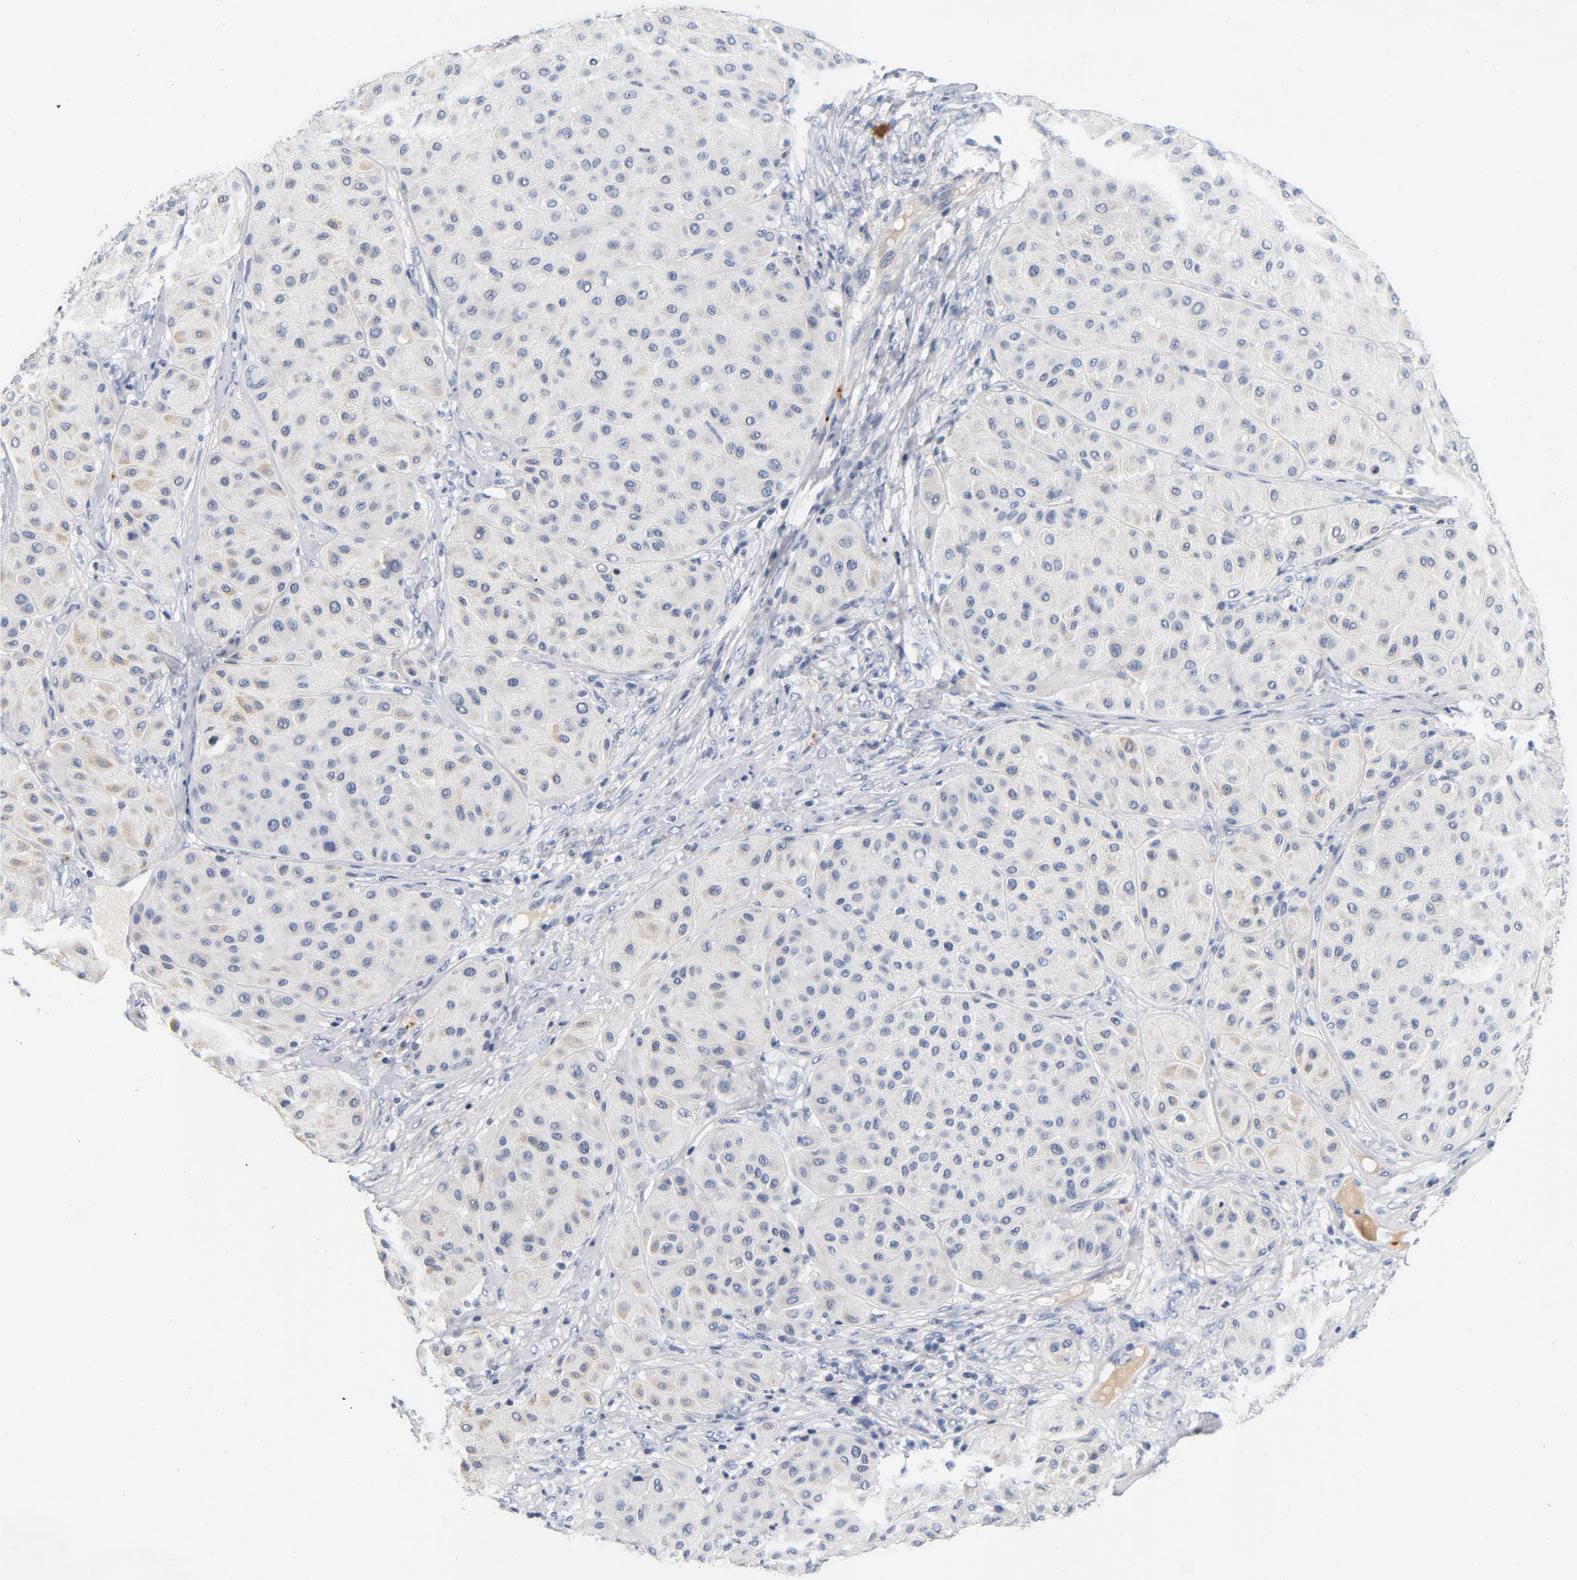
{"staining": {"intensity": "moderate", "quantity": "<25%", "location": "cytoplasmic/membranous"}, "tissue": "melanoma", "cell_type": "Tumor cells", "image_type": "cancer", "snomed": [{"axis": "morphology", "description": "Normal tissue, NOS"}, {"axis": "morphology", "description": "Malignant melanoma, Metastatic site"}, {"axis": "topography", "description": "Skin"}], "caption": "Immunohistochemical staining of human malignant melanoma (metastatic site) reveals moderate cytoplasmic/membranous protein positivity in about <25% of tumor cells.", "gene": "PIM1", "patient": {"sex": "male", "age": 41}}